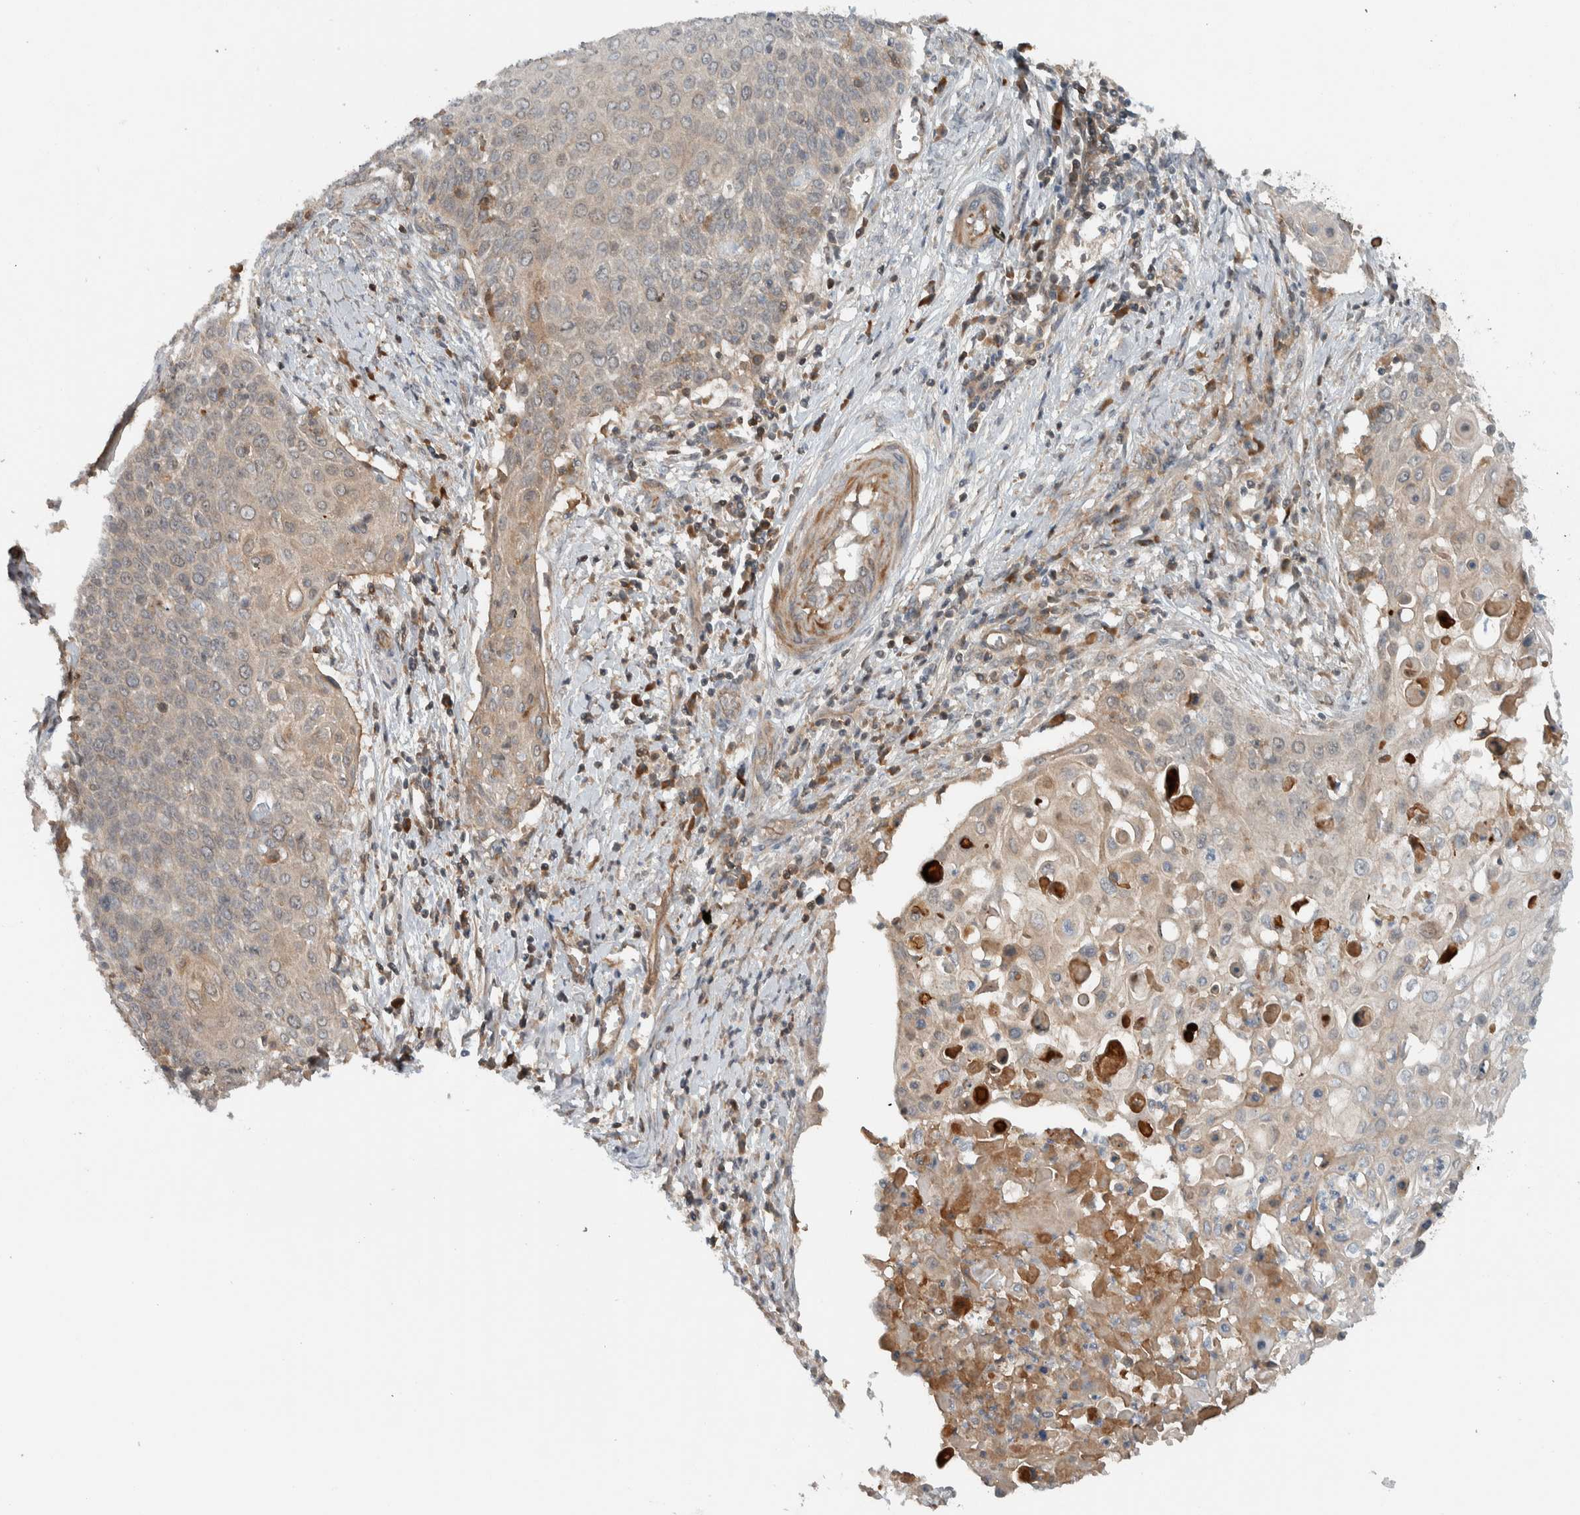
{"staining": {"intensity": "weak", "quantity": ">75%", "location": "cytoplasmic/membranous"}, "tissue": "cervical cancer", "cell_type": "Tumor cells", "image_type": "cancer", "snomed": [{"axis": "morphology", "description": "Squamous cell carcinoma, NOS"}, {"axis": "topography", "description": "Cervix"}], "caption": "Protein expression analysis of human cervical squamous cell carcinoma reveals weak cytoplasmic/membranous positivity in approximately >75% of tumor cells.", "gene": "ARMC7", "patient": {"sex": "female", "age": 39}}